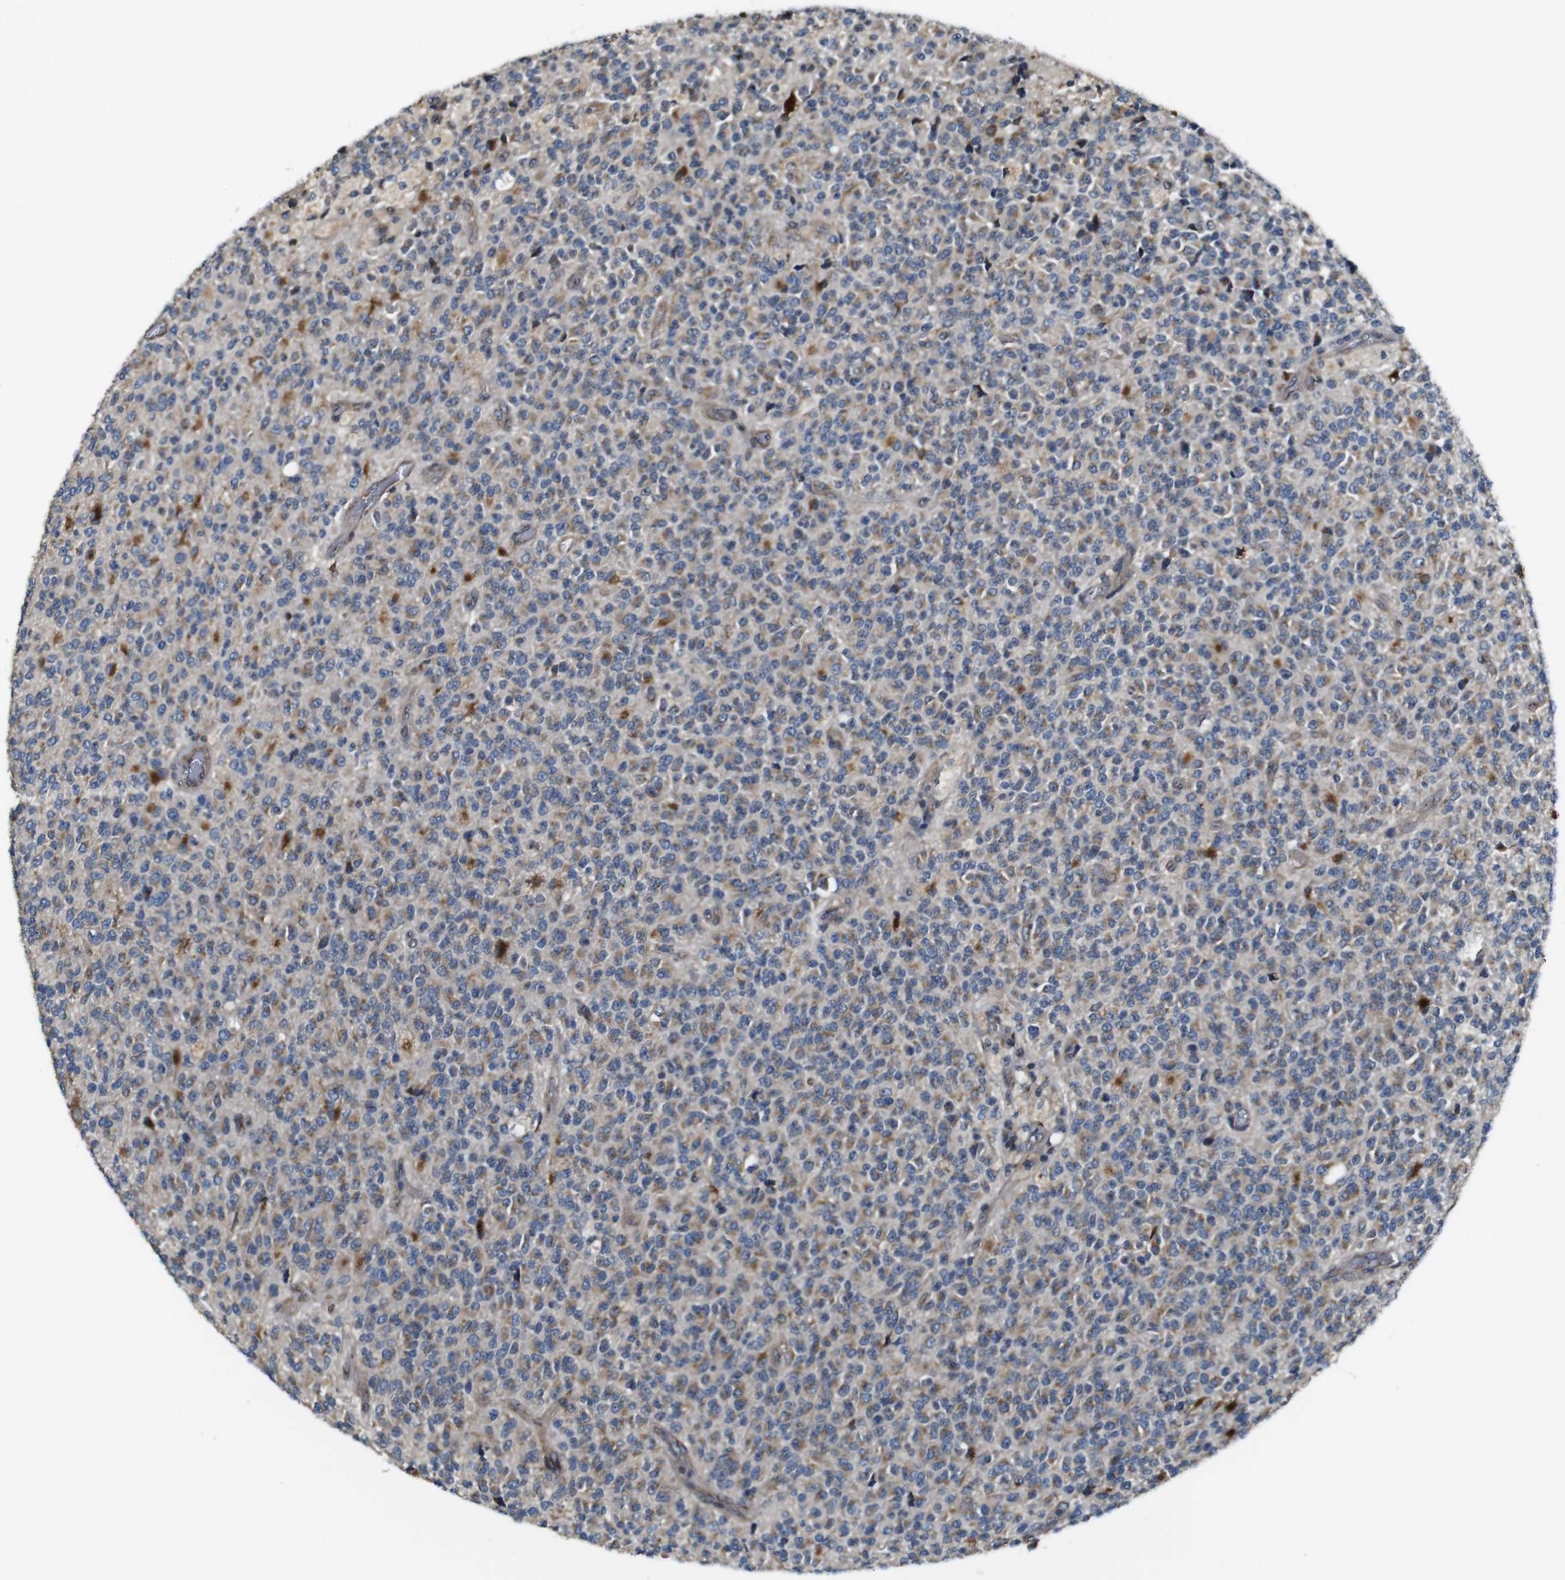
{"staining": {"intensity": "weak", "quantity": "25%-75%", "location": "cytoplasmic/membranous"}, "tissue": "glioma", "cell_type": "Tumor cells", "image_type": "cancer", "snomed": [{"axis": "morphology", "description": "Glioma, malignant, High grade"}, {"axis": "topography", "description": "pancreas cauda"}], "caption": "IHC (DAB (3,3'-diaminobenzidine)) staining of human glioma displays weak cytoplasmic/membranous protein positivity in about 25%-75% of tumor cells.", "gene": "TMEM143", "patient": {"sex": "male", "age": 60}}